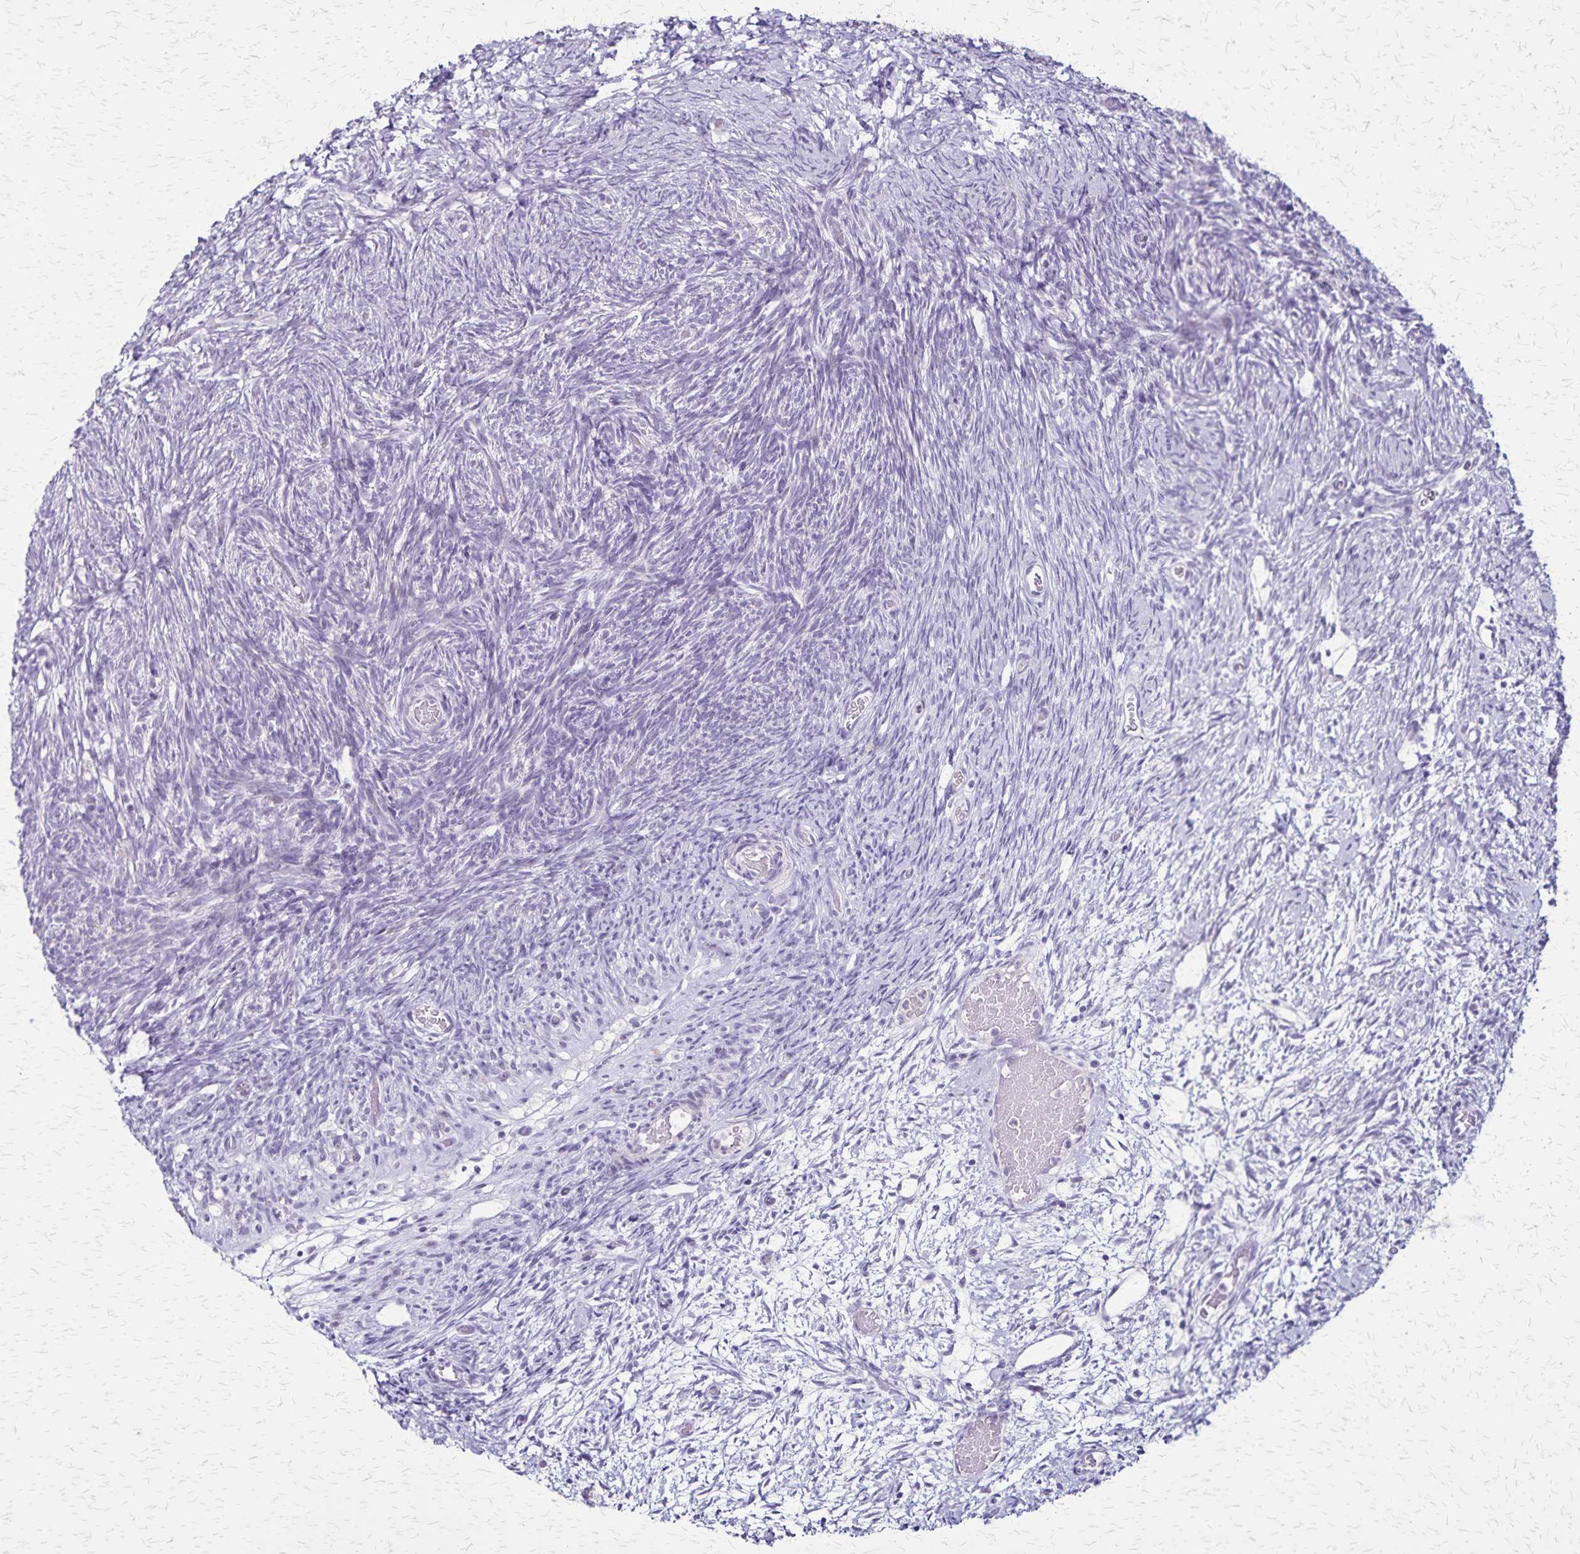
{"staining": {"intensity": "negative", "quantity": "none", "location": "none"}, "tissue": "ovary", "cell_type": "Follicle cells", "image_type": "normal", "snomed": [{"axis": "morphology", "description": "Normal tissue, NOS"}, {"axis": "topography", "description": "Ovary"}], "caption": "DAB (3,3'-diaminobenzidine) immunohistochemical staining of unremarkable human ovary reveals no significant positivity in follicle cells.", "gene": "OR51B5", "patient": {"sex": "female", "age": 39}}